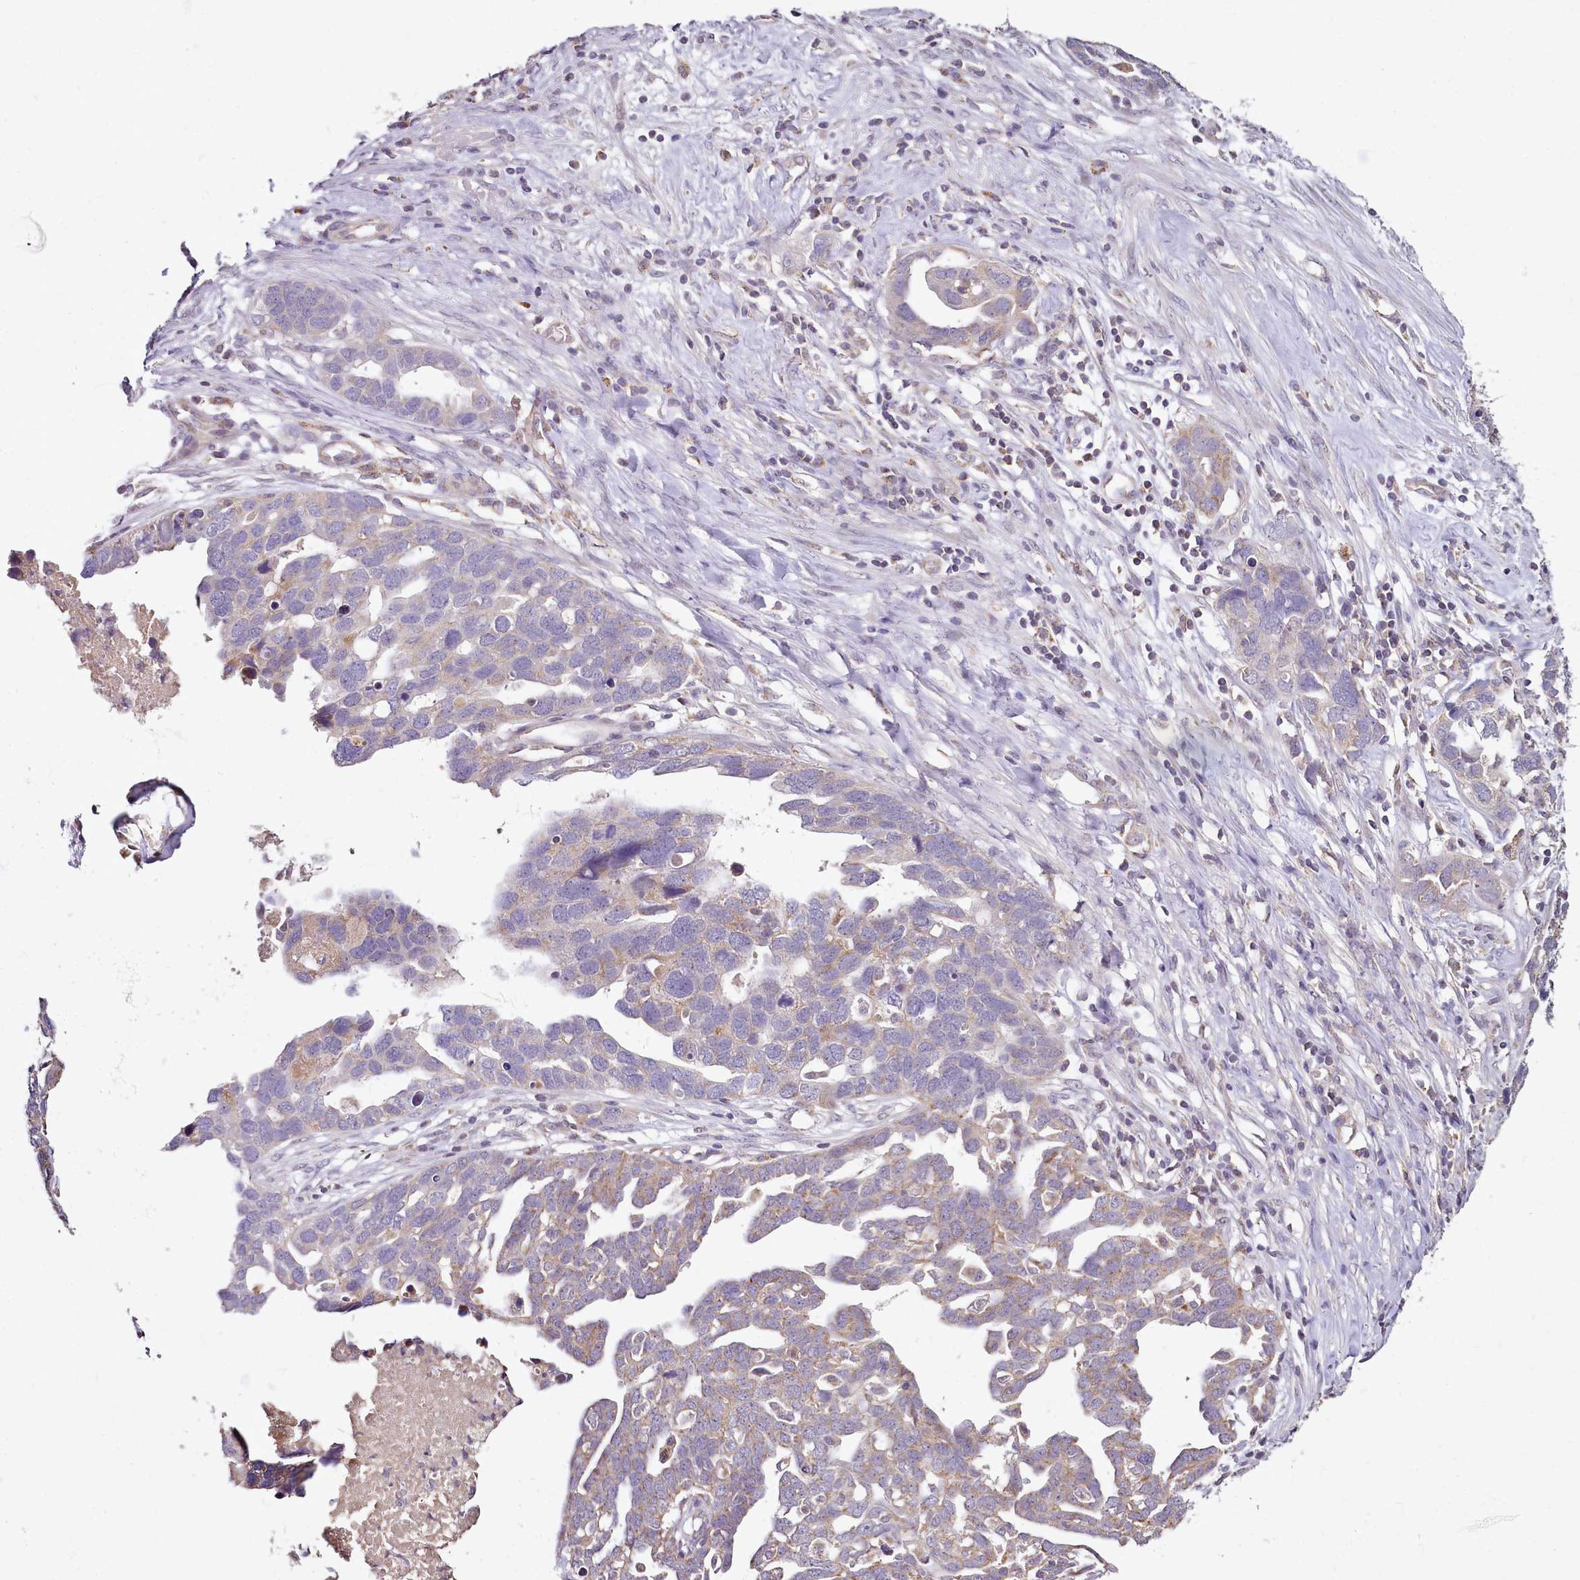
{"staining": {"intensity": "weak", "quantity": "<25%", "location": "cytoplasmic/membranous"}, "tissue": "ovarian cancer", "cell_type": "Tumor cells", "image_type": "cancer", "snomed": [{"axis": "morphology", "description": "Cystadenocarcinoma, serous, NOS"}, {"axis": "topography", "description": "Ovary"}], "caption": "There is no significant staining in tumor cells of ovarian cancer (serous cystadenocarcinoma). The staining is performed using DAB brown chromogen with nuclei counter-stained in using hematoxylin.", "gene": "ACSS1", "patient": {"sex": "female", "age": 54}}